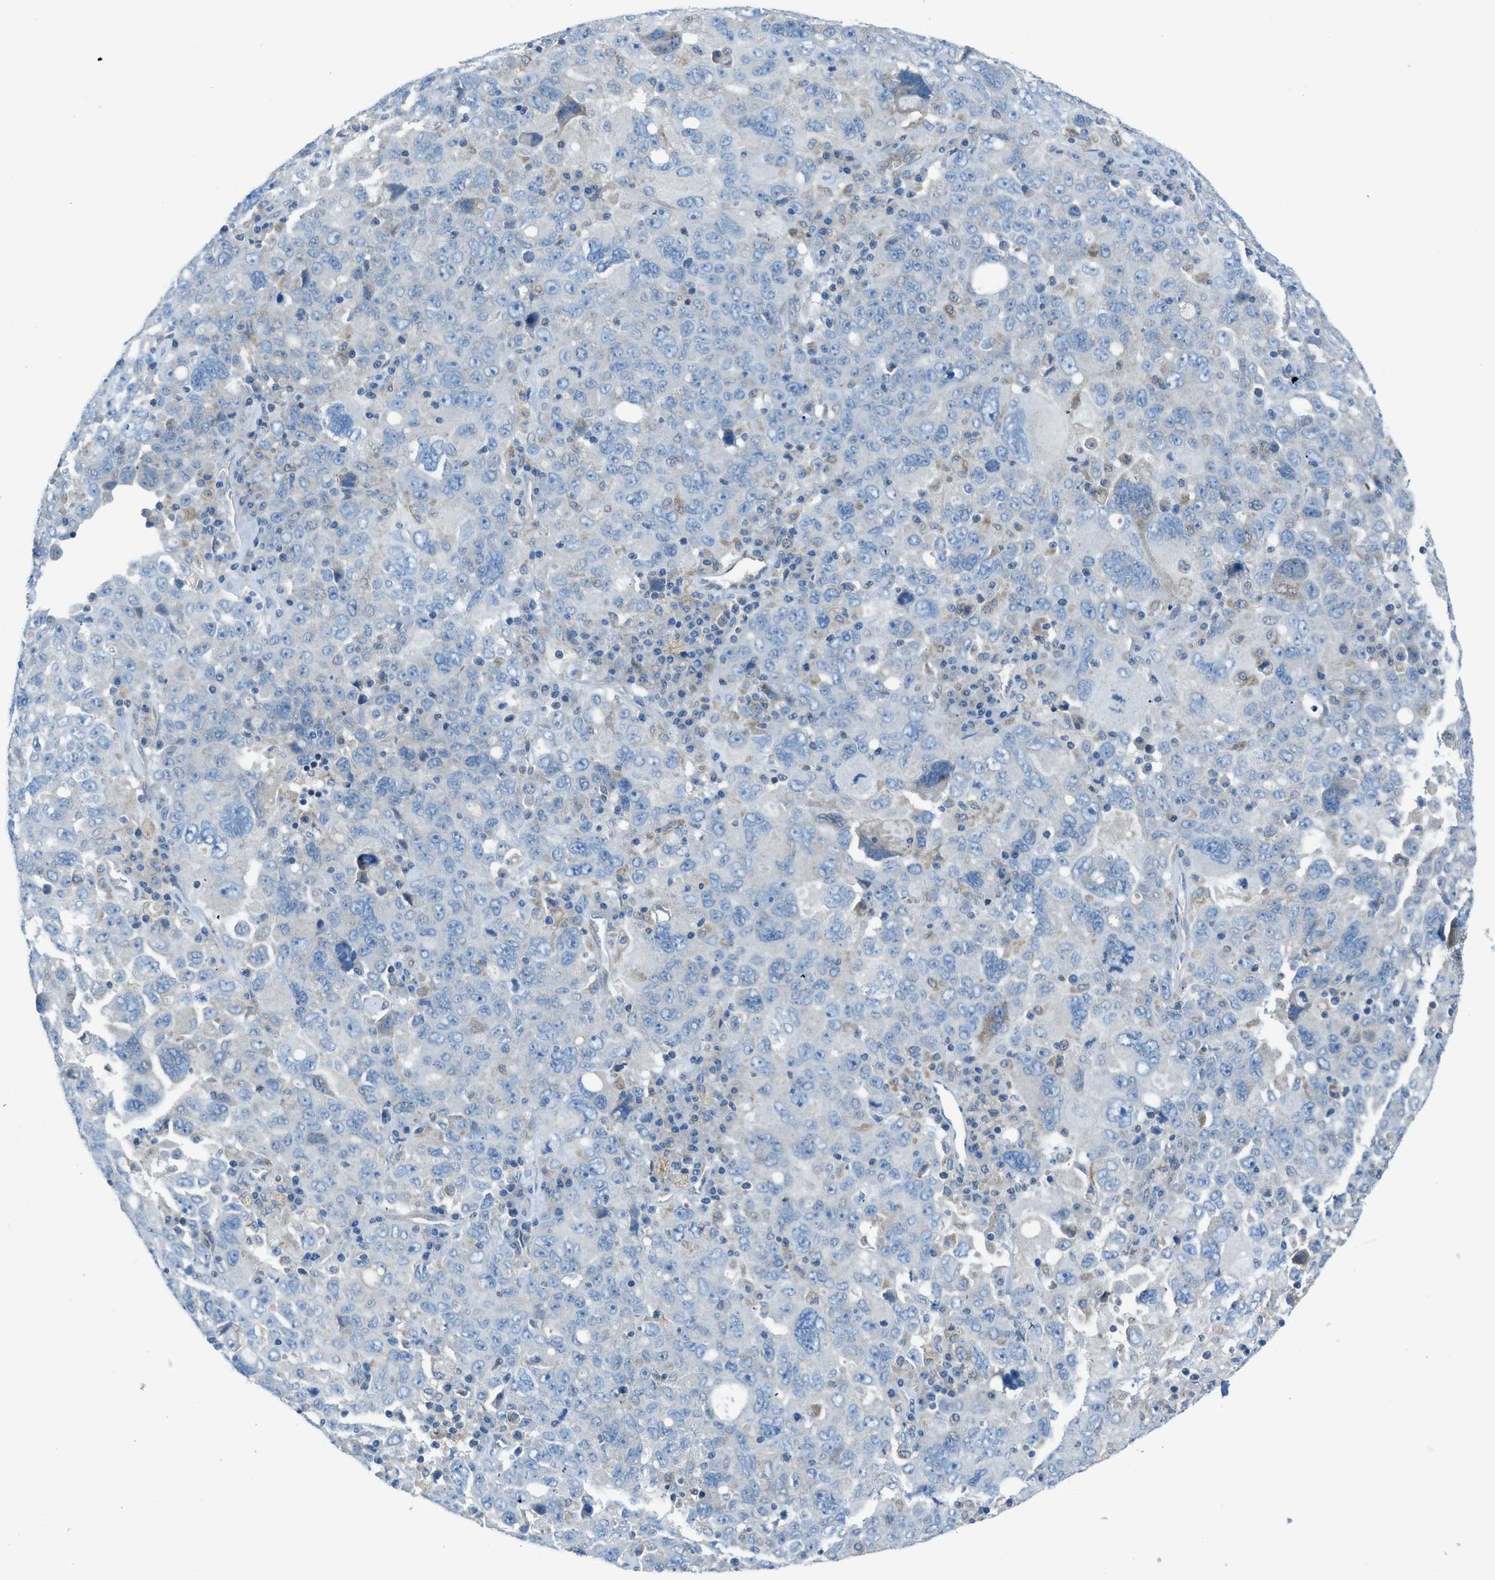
{"staining": {"intensity": "negative", "quantity": "none", "location": "none"}, "tissue": "ovarian cancer", "cell_type": "Tumor cells", "image_type": "cancer", "snomed": [{"axis": "morphology", "description": "Carcinoma, endometroid"}, {"axis": "topography", "description": "Ovary"}], "caption": "DAB (3,3'-diaminobenzidine) immunohistochemical staining of human ovarian cancer reveals no significant expression in tumor cells. (IHC, brightfield microscopy, high magnification).", "gene": "PRKN", "patient": {"sex": "female", "age": 62}}